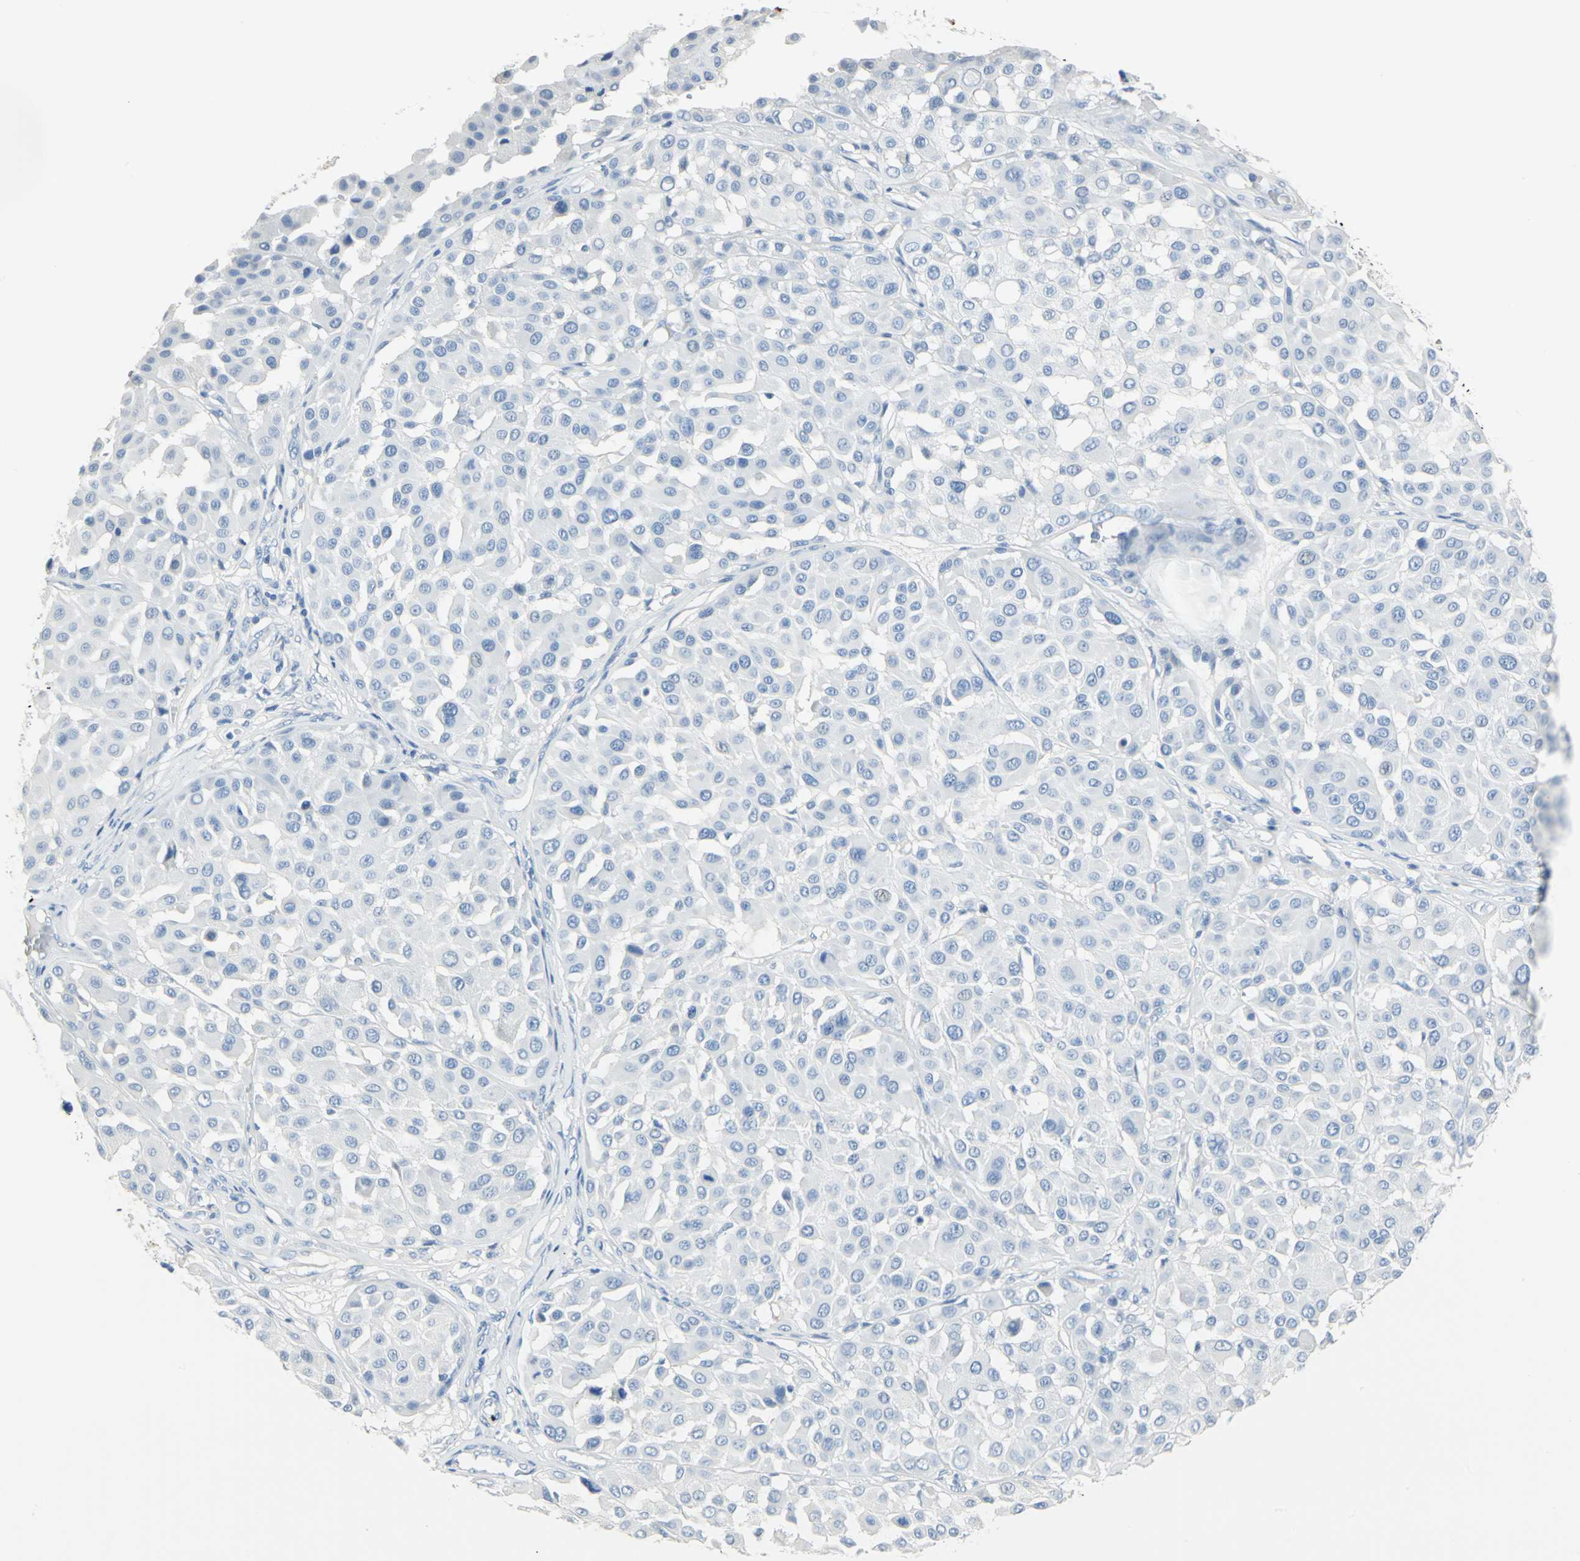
{"staining": {"intensity": "negative", "quantity": "none", "location": "none"}, "tissue": "melanoma", "cell_type": "Tumor cells", "image_type": "cancer", "snomed": [{"axis": "morphology", "description": "Malignant melanoma, Metastatic site"}, {"axis": "topography", "description": "Soft tissue"}], "caption": "Tumor cells are negative for protein expression in human melanoma.", "gene": "CA3", "patient": {"sex": "male", "age": 41}}